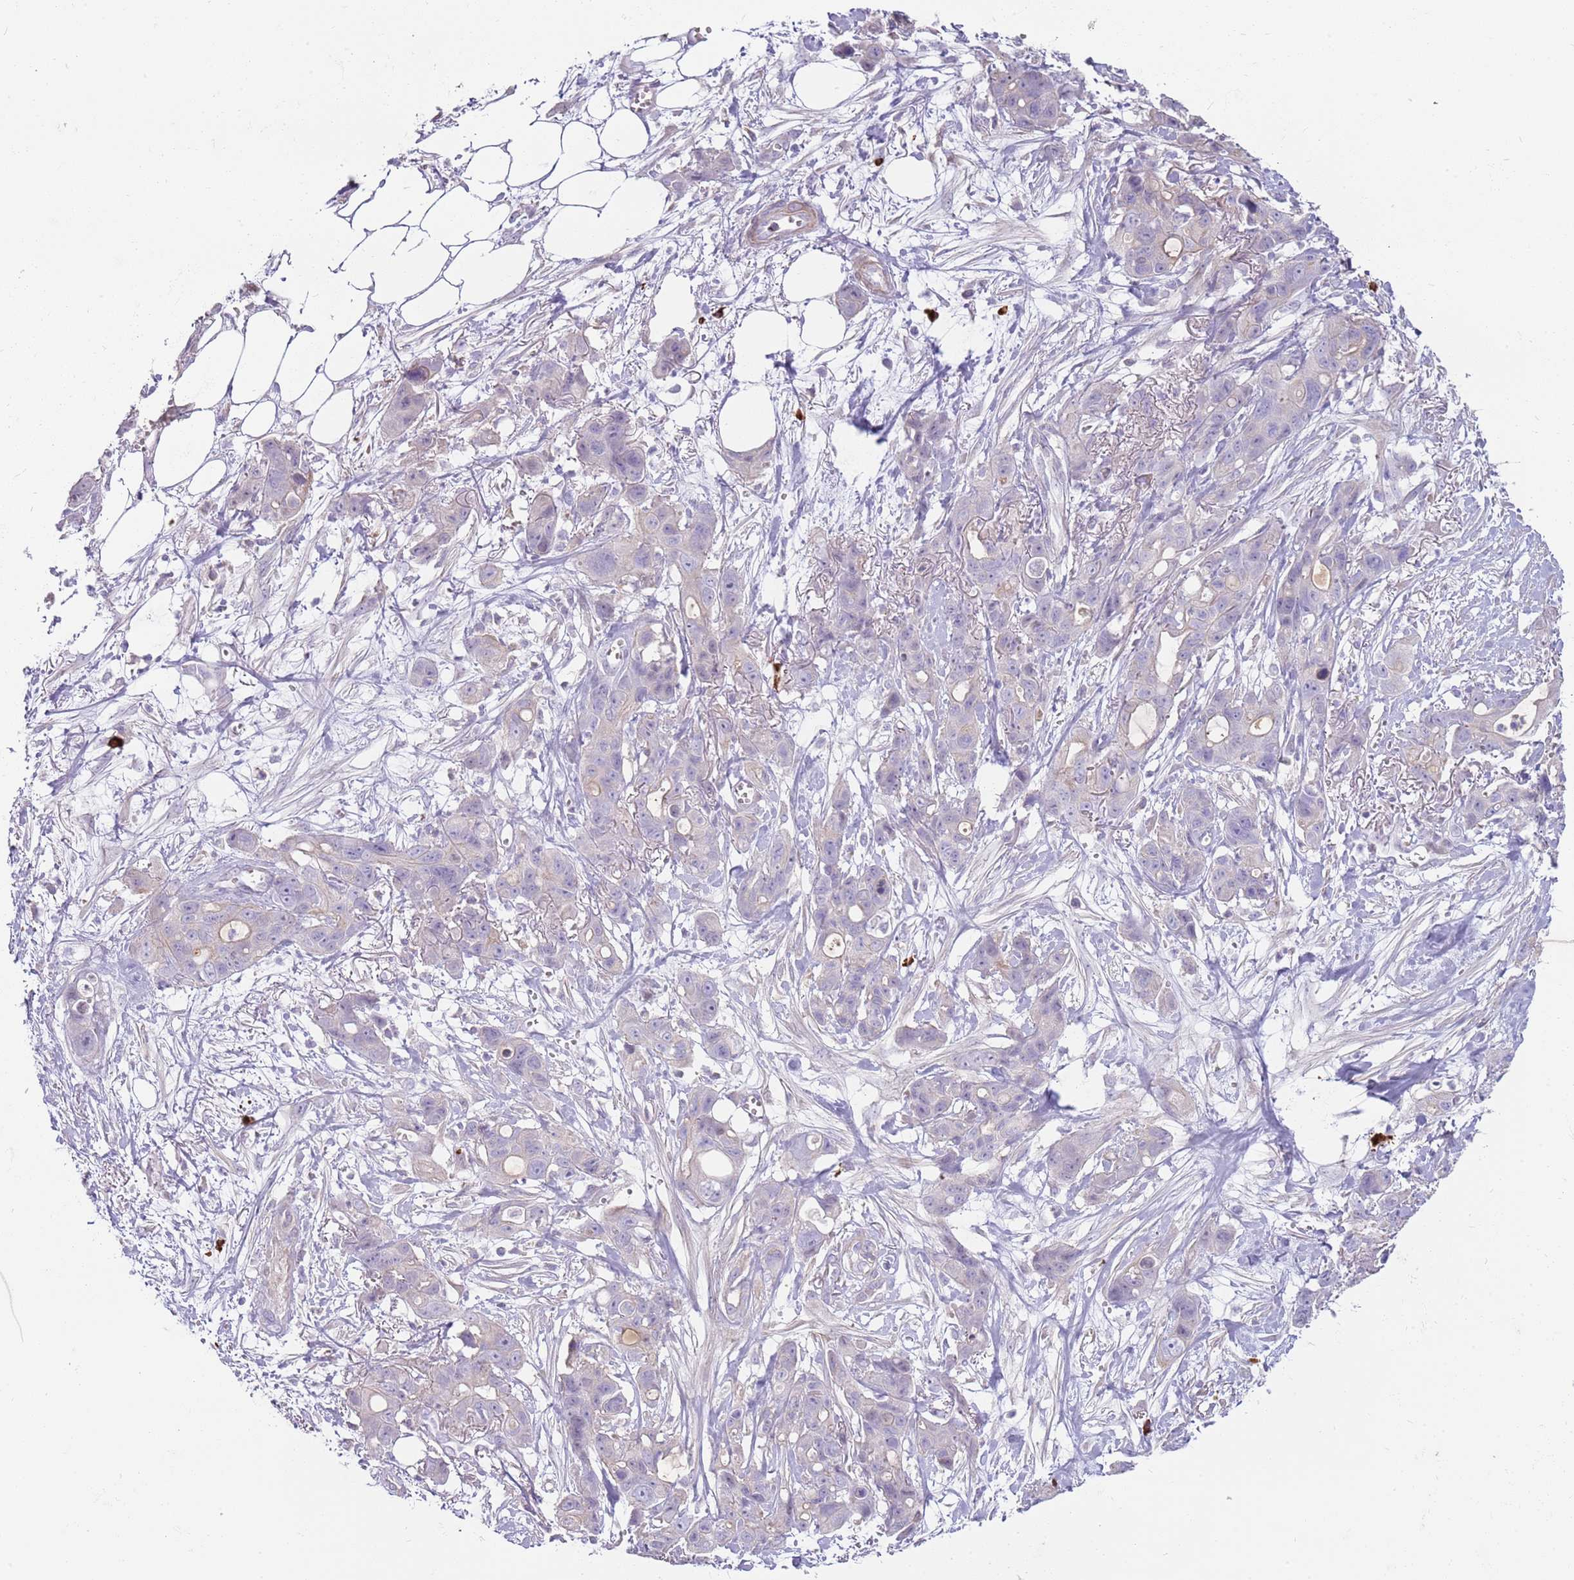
{"staining": {"intensity": "negative", "quantity": "none", "location": "none"}, "tissue": "ovarian cancer", "cell_type": "Tumor cells", "image_type": "cancer", "snomed": [{"axis": "morphology", "description": "Cystadenocarcinoma, mucinous, NOS"}, {"axis": "topography", "description": "Ovary"}], "caption": "Immunohistochemistry (IHC) histopathology image of human ovarian cancer (mucinous cystadenocarcinoma) stained for a protein (brown), which reveals no staining in tumor cells.", "gene": "MCUB", "patient": {"sex": "female", "age": 70}}